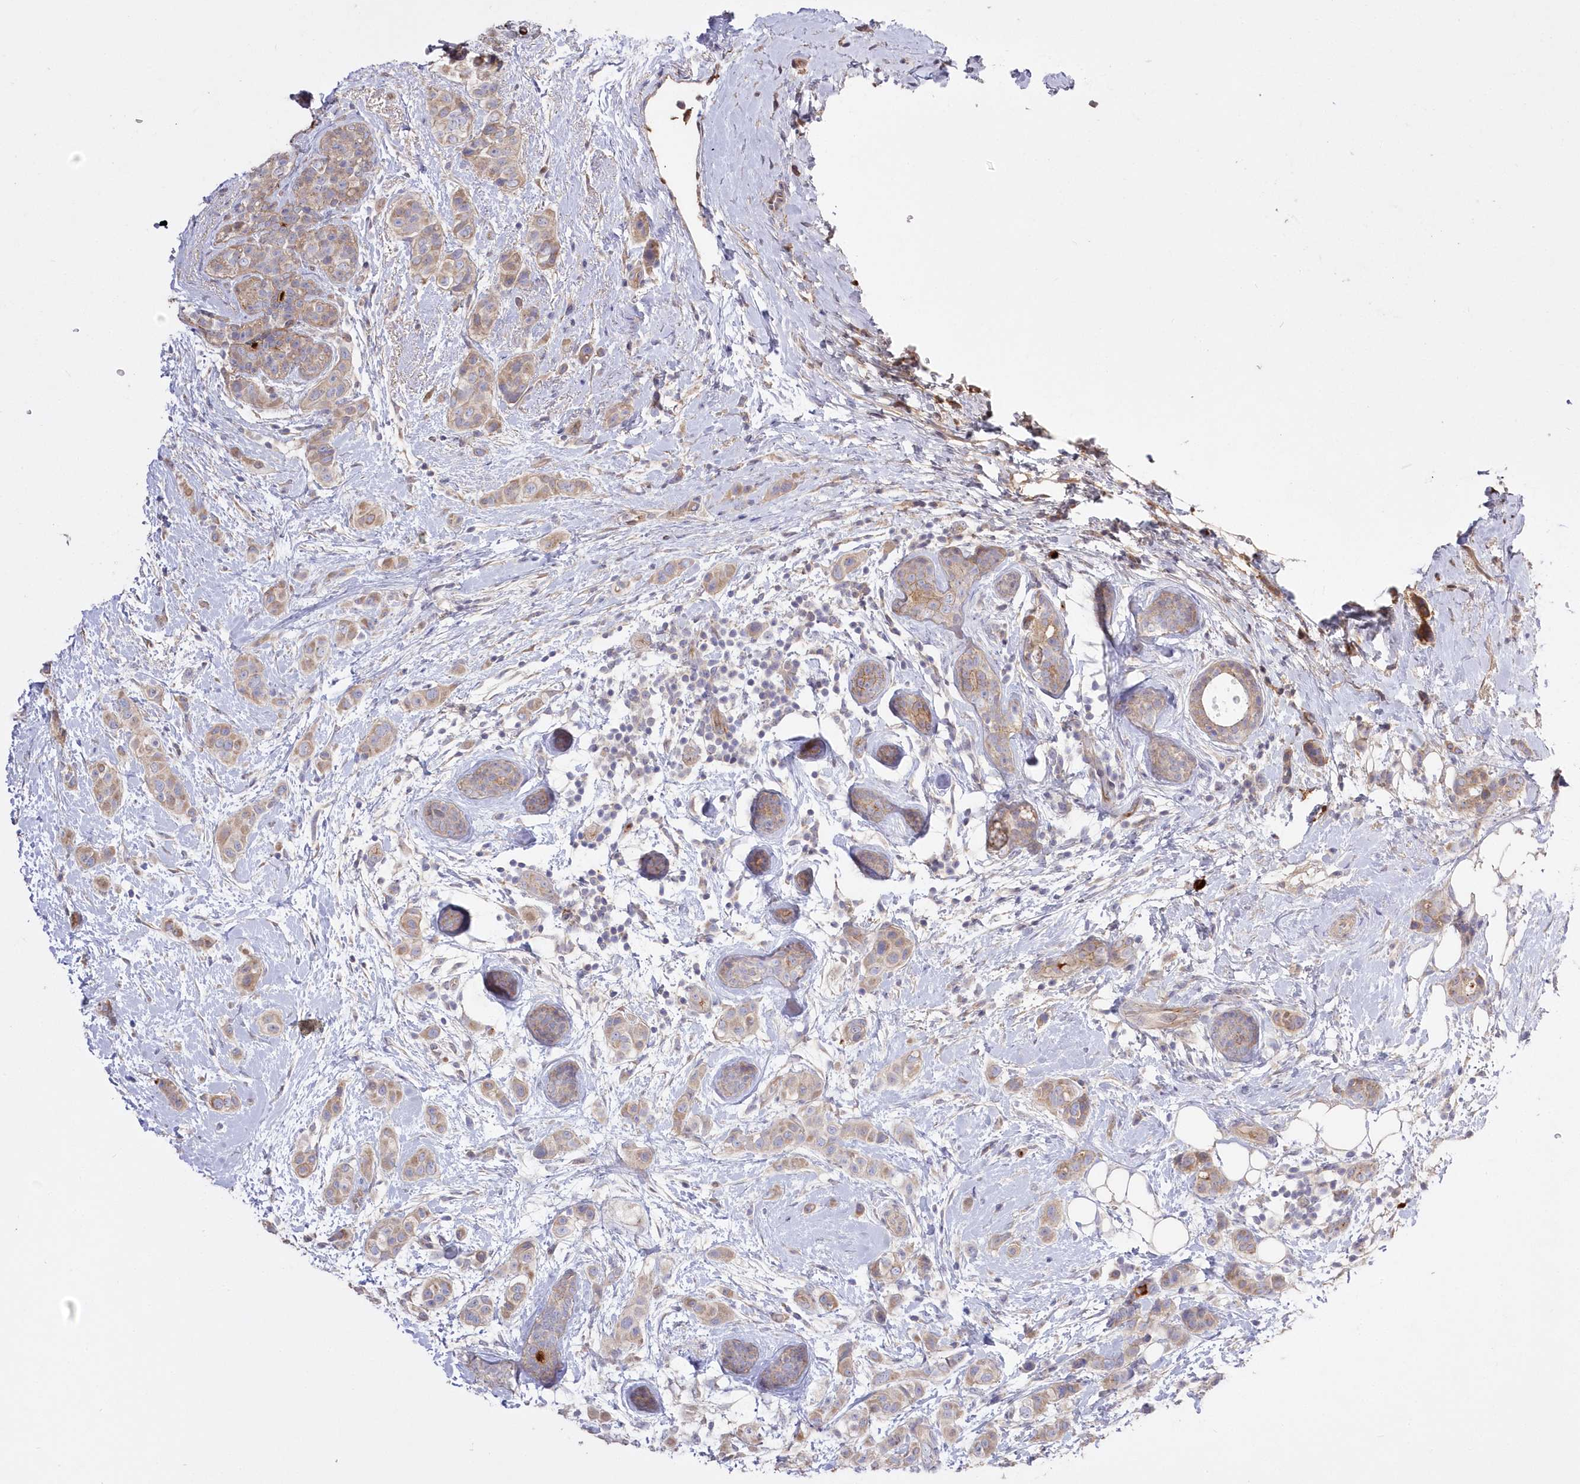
{"staining": {"intensity": "weak", "quantity": ">75%", "location": "cytoplasmic/membranous"}, "tissue": "breast cancer", "cell_type": "Tumor cells", "image_type": "cancer", "snomed": [{"axis": "morphology", "description": "Lobular carcinoma"}, {"axis": "topography", "description": "Breast"}], "caption": "Immunohistochemistry photomicrograph of breast cancer (lobular carcinoma) stained for a protein (brown), which shows low levels of weak cytoplasmic/membranous positivity in approximately >75% of tumor cells.", "gene": "WBP1L", "patient": {"sex": "female", "age": 51}}